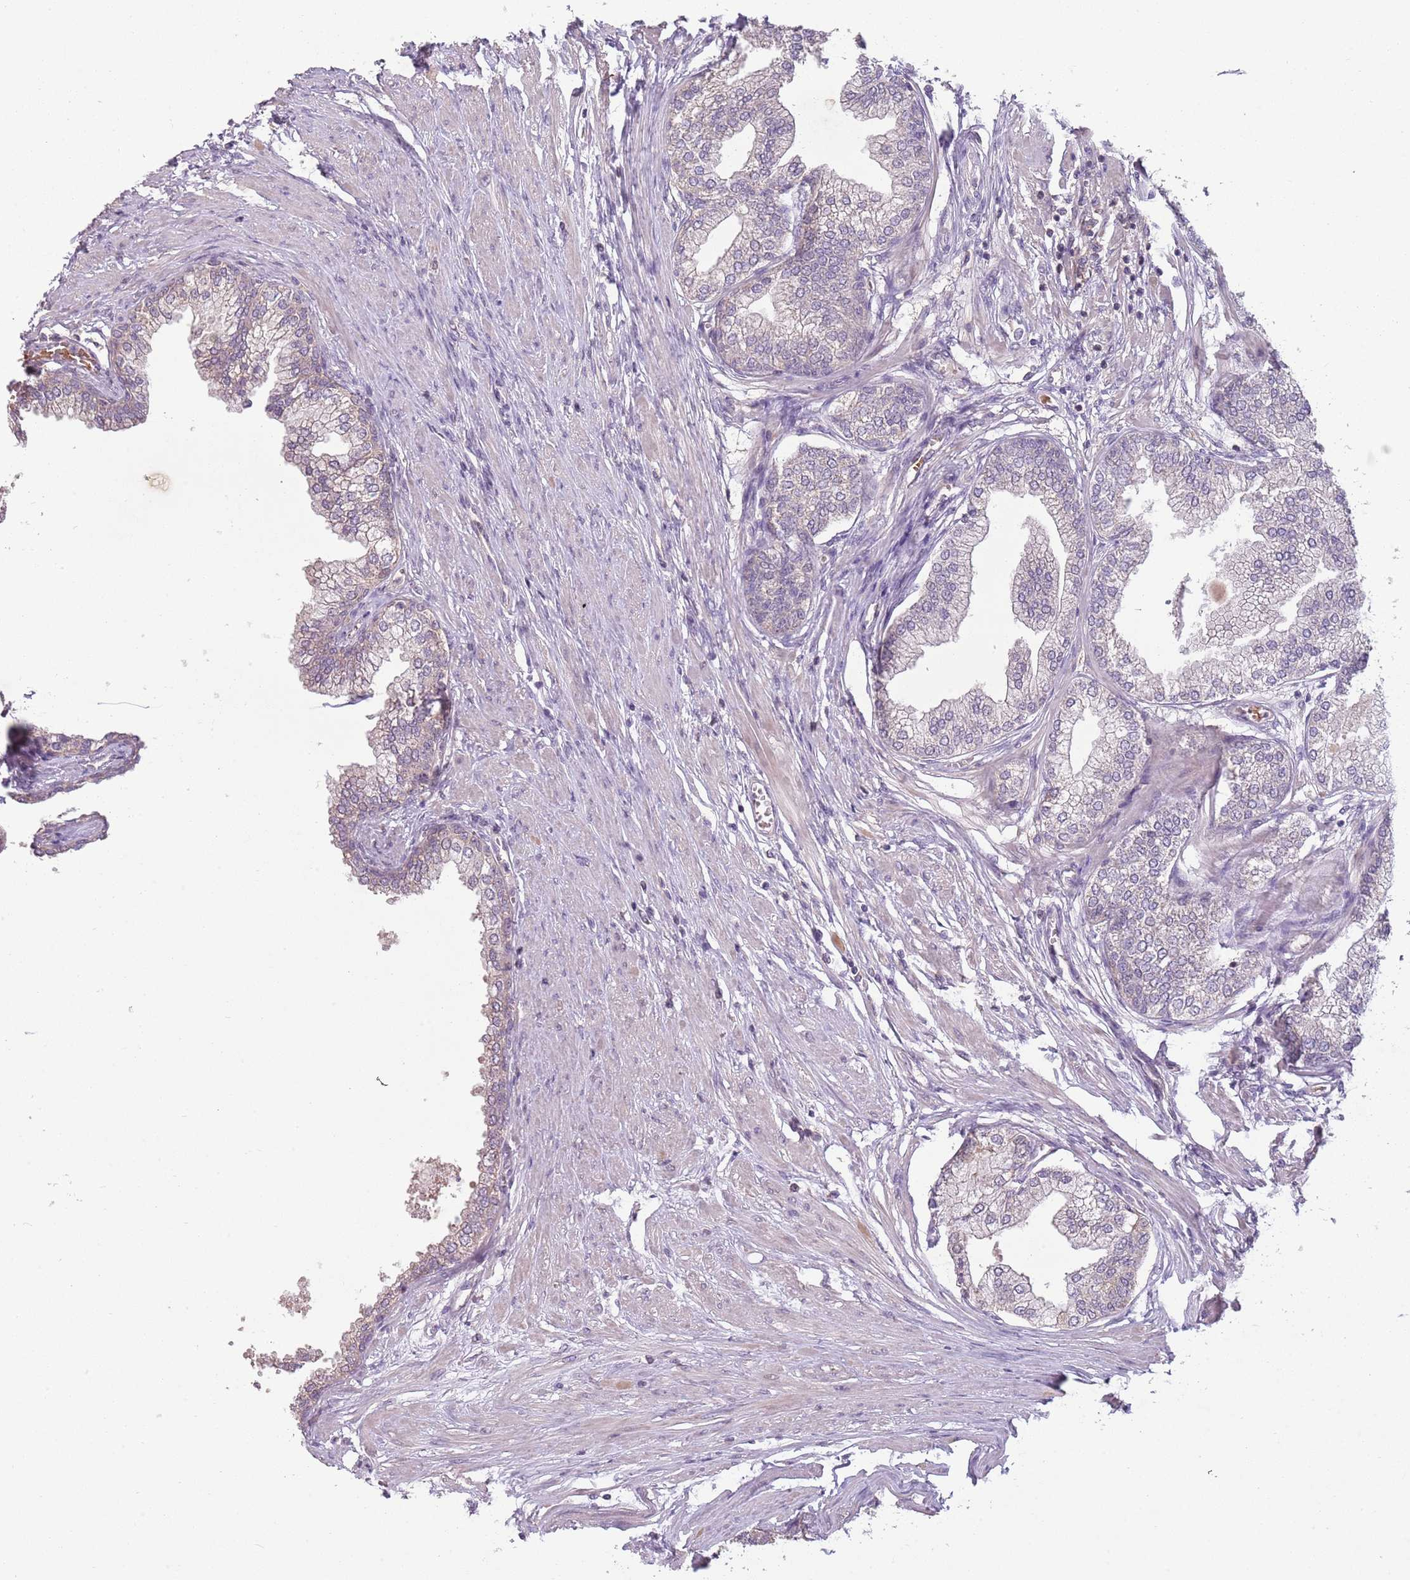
{"staining": {"intensity": "weak", "quantity": "<25%", "location": "cytoplasmic/membranous"}, "tissue": "prostate", "cell_type": "Glandular cells", "image_type": "normal", "snomed": [{"axis": "morphology", "description": "Normal tissue, NOS"}, {"axis": "morphology", "description": "Urothelial carcinoma, Low grade"}, {"axis": "topography", "description": "Urinary bladder"}, {"axis": "topography", "description": "Prostate"}], "caption": "This is a photomicrograph of IHC staining of unremarkable prostate, which shows no staining in glandular cells.", "gene": "TEKT4", "patient": {"sex": "male", "age": 60}}